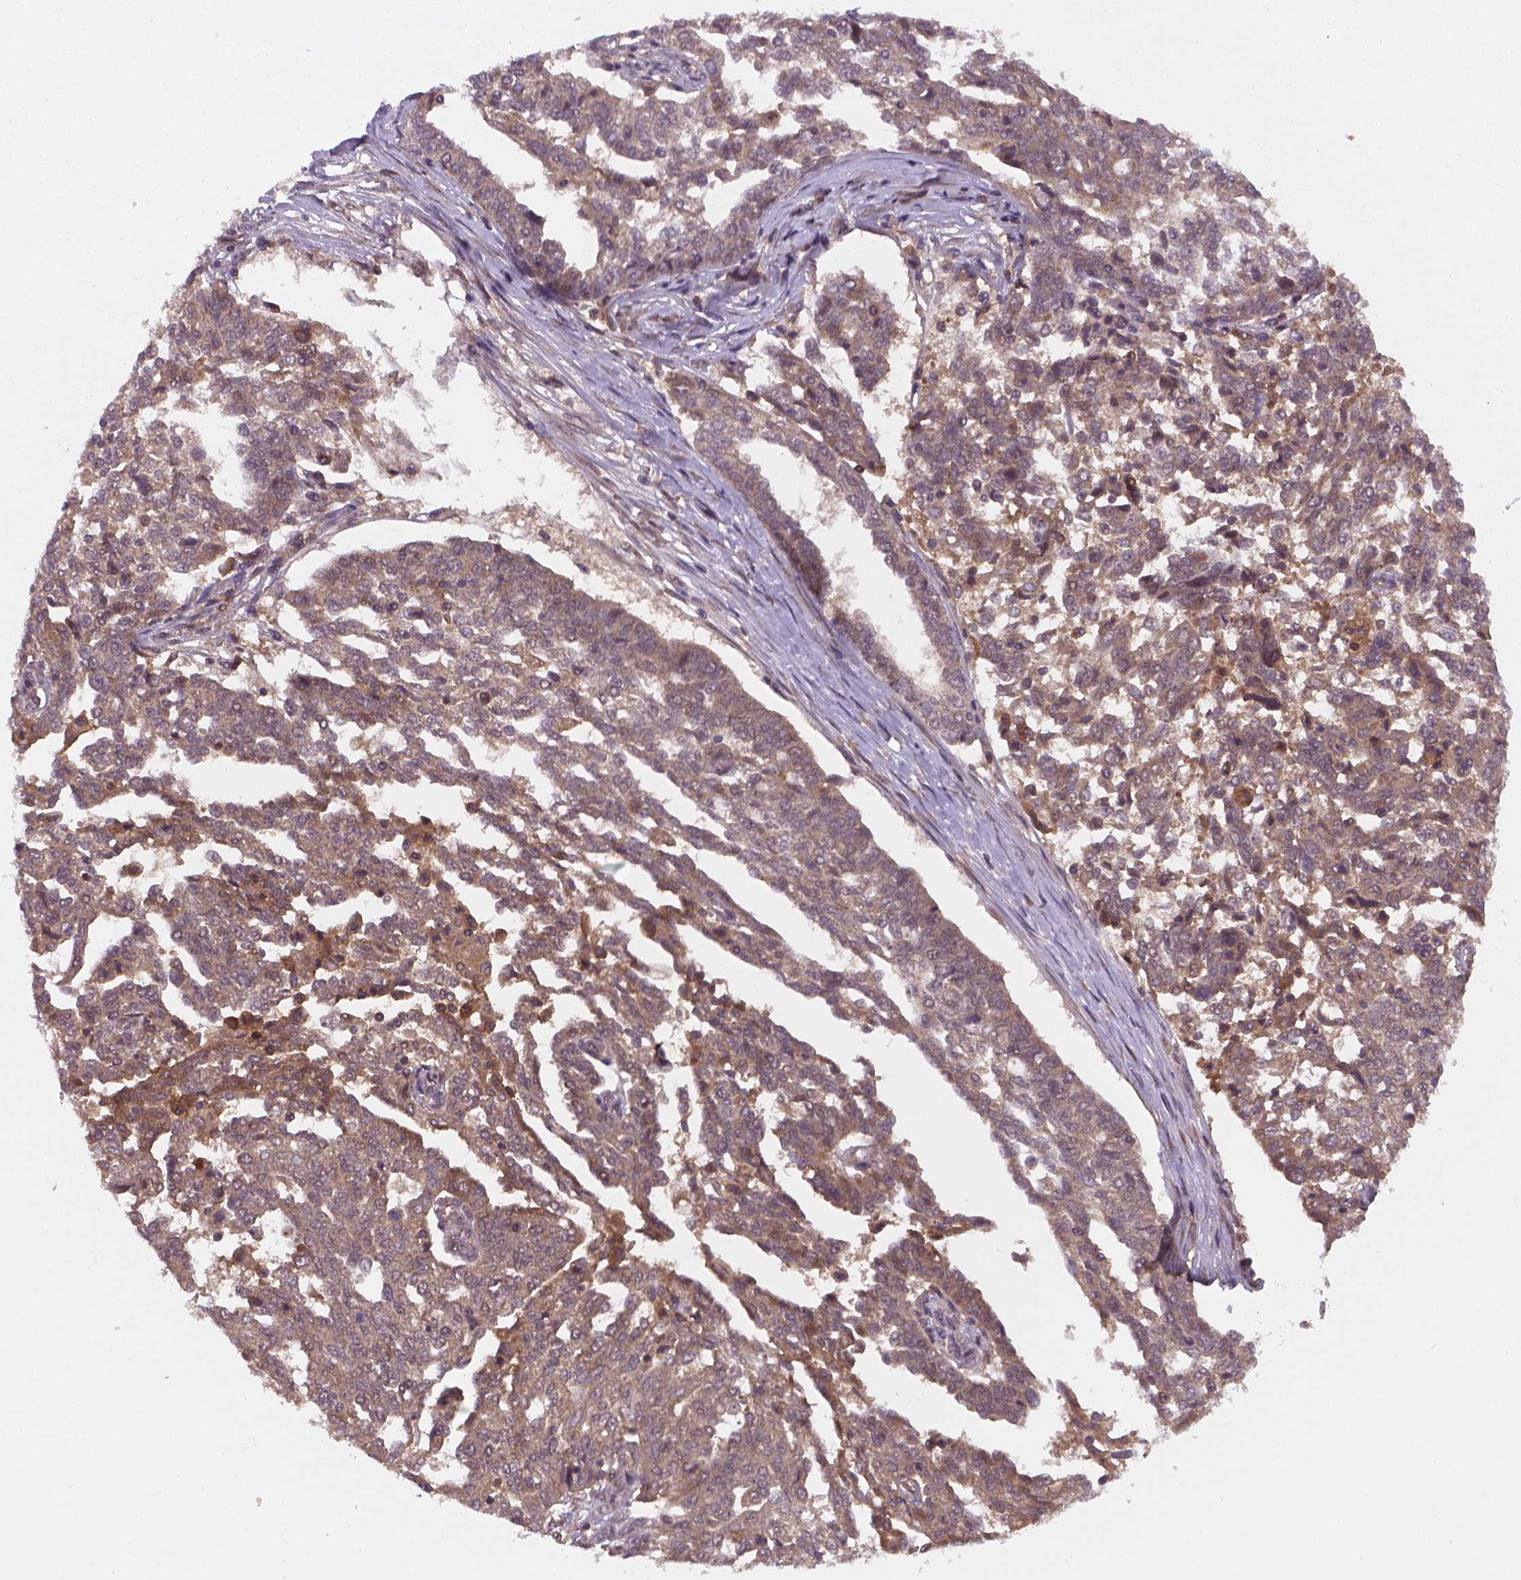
{"staining": {"intensity": "weak", "quantity": "25%-75%", "location": "cytoplasmic/membranous"}, "tissue": "ovarian cancer", "cell_type": "Tumor cells", "image_type": "cancer", "snomed": [{"axis": "morphology", "description": "Cystadenocarcinoma, serous, NOS"}, {"axis": "topography", "description": "Ovary"}], "caption": "IHC micrograph of ovarian cancer (serous cystadenocarcinoma) stained for a protein (brown), which reveals low levels of weak cytoplasmic/membranous expression in about 25%-75% of tumor cells.", "gene": "NIPAL2", "patient": {"sex": "female", "age": 67}}